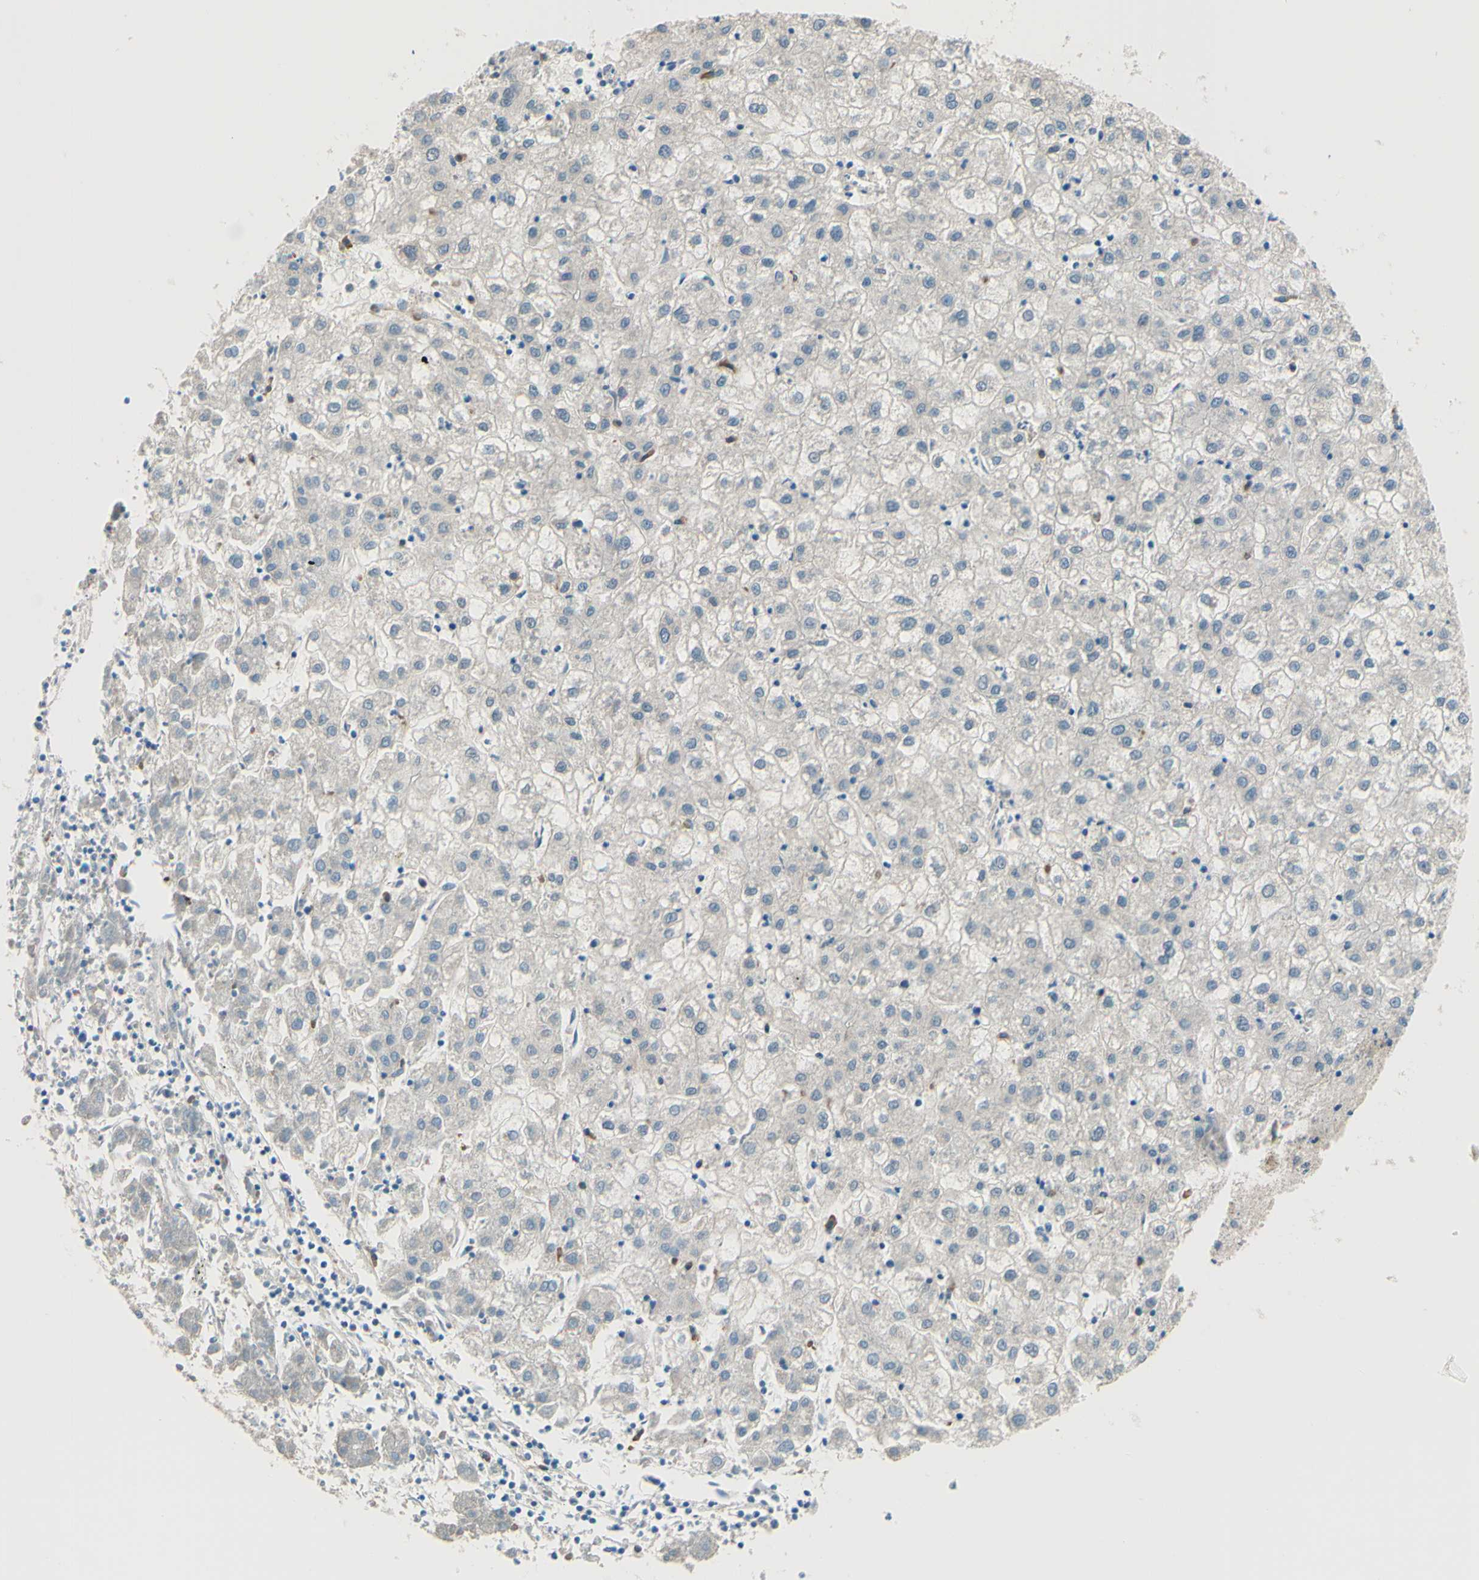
{"staining": {"intensity": "negative", "quantity": "none", "location": "none"}, "tissue": "liver cancer", "cell_type": "Tumor cells", "image_type": "cancer", "snomed": [{"axis": "morphology", "description": "Carcinoma, Hepatocellular, NOS"}, {"axis": "topography", "description": "Liver"}], "caption": "This is a micrograph of IHC staining of liver cancer (hepatocellular carcinoma), which shows no expression in tumor cells. Nuclei are stained in blue.", "gene": "PASD1", "patient": {"sex": "male", "age": 72}}